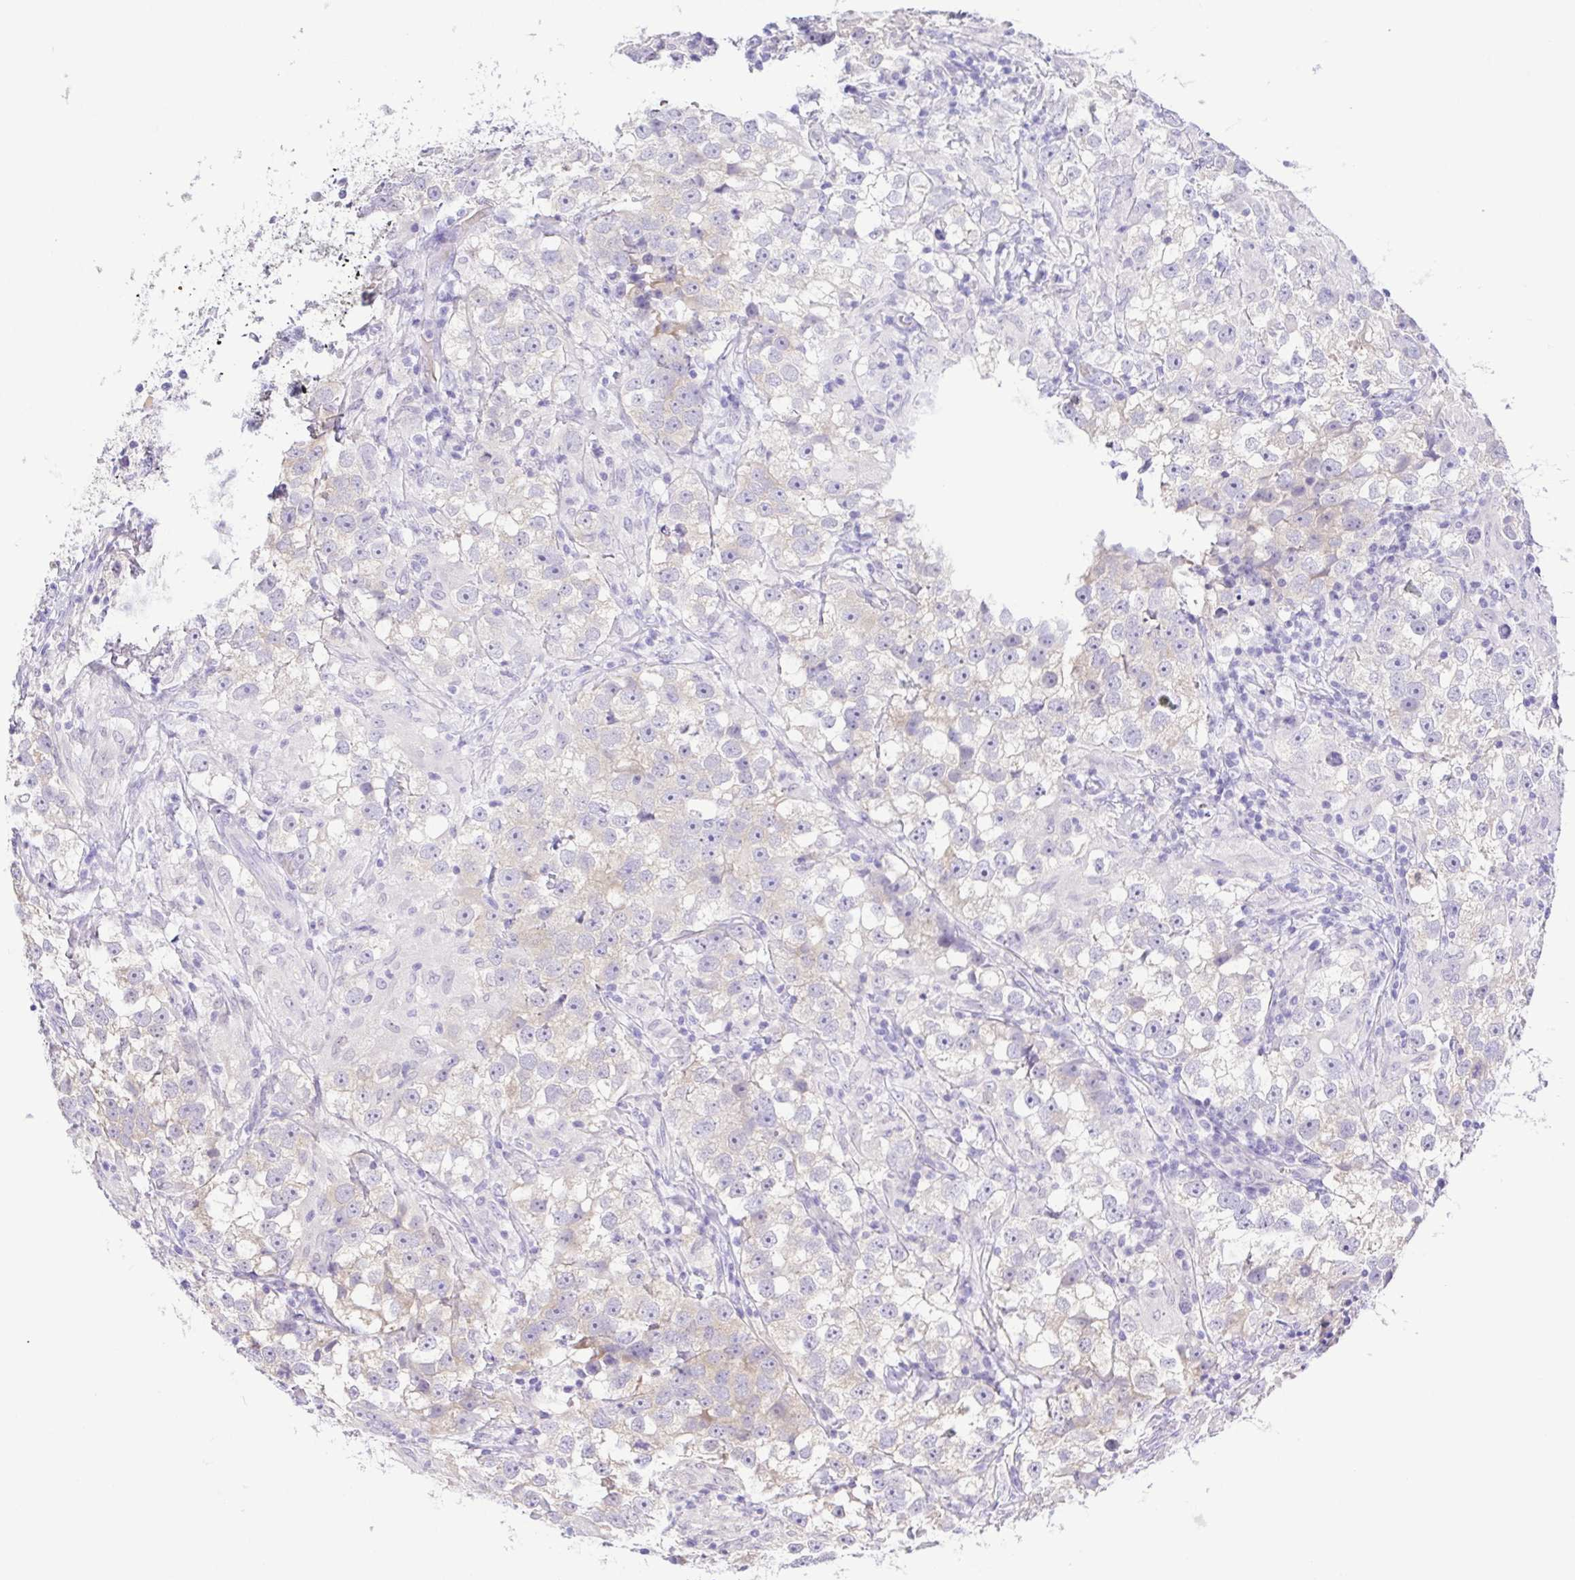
{"staining": {"intensity": "negative", "quantity": "none", "location": "none"}, "tissue": "testis cancer", "cell_type": "Tumor cells", "image_type": "cancer", "snomed": [{"axis": "morphology", "description": "Seminoma, NOS"}, {"axis": "topography", "description": "Testis"}], "caption": "An image of human testis seminoma is negative for staining in tumor cells.", "gene": "EPB42", "patient": {"sex": "male", "age": 46}}